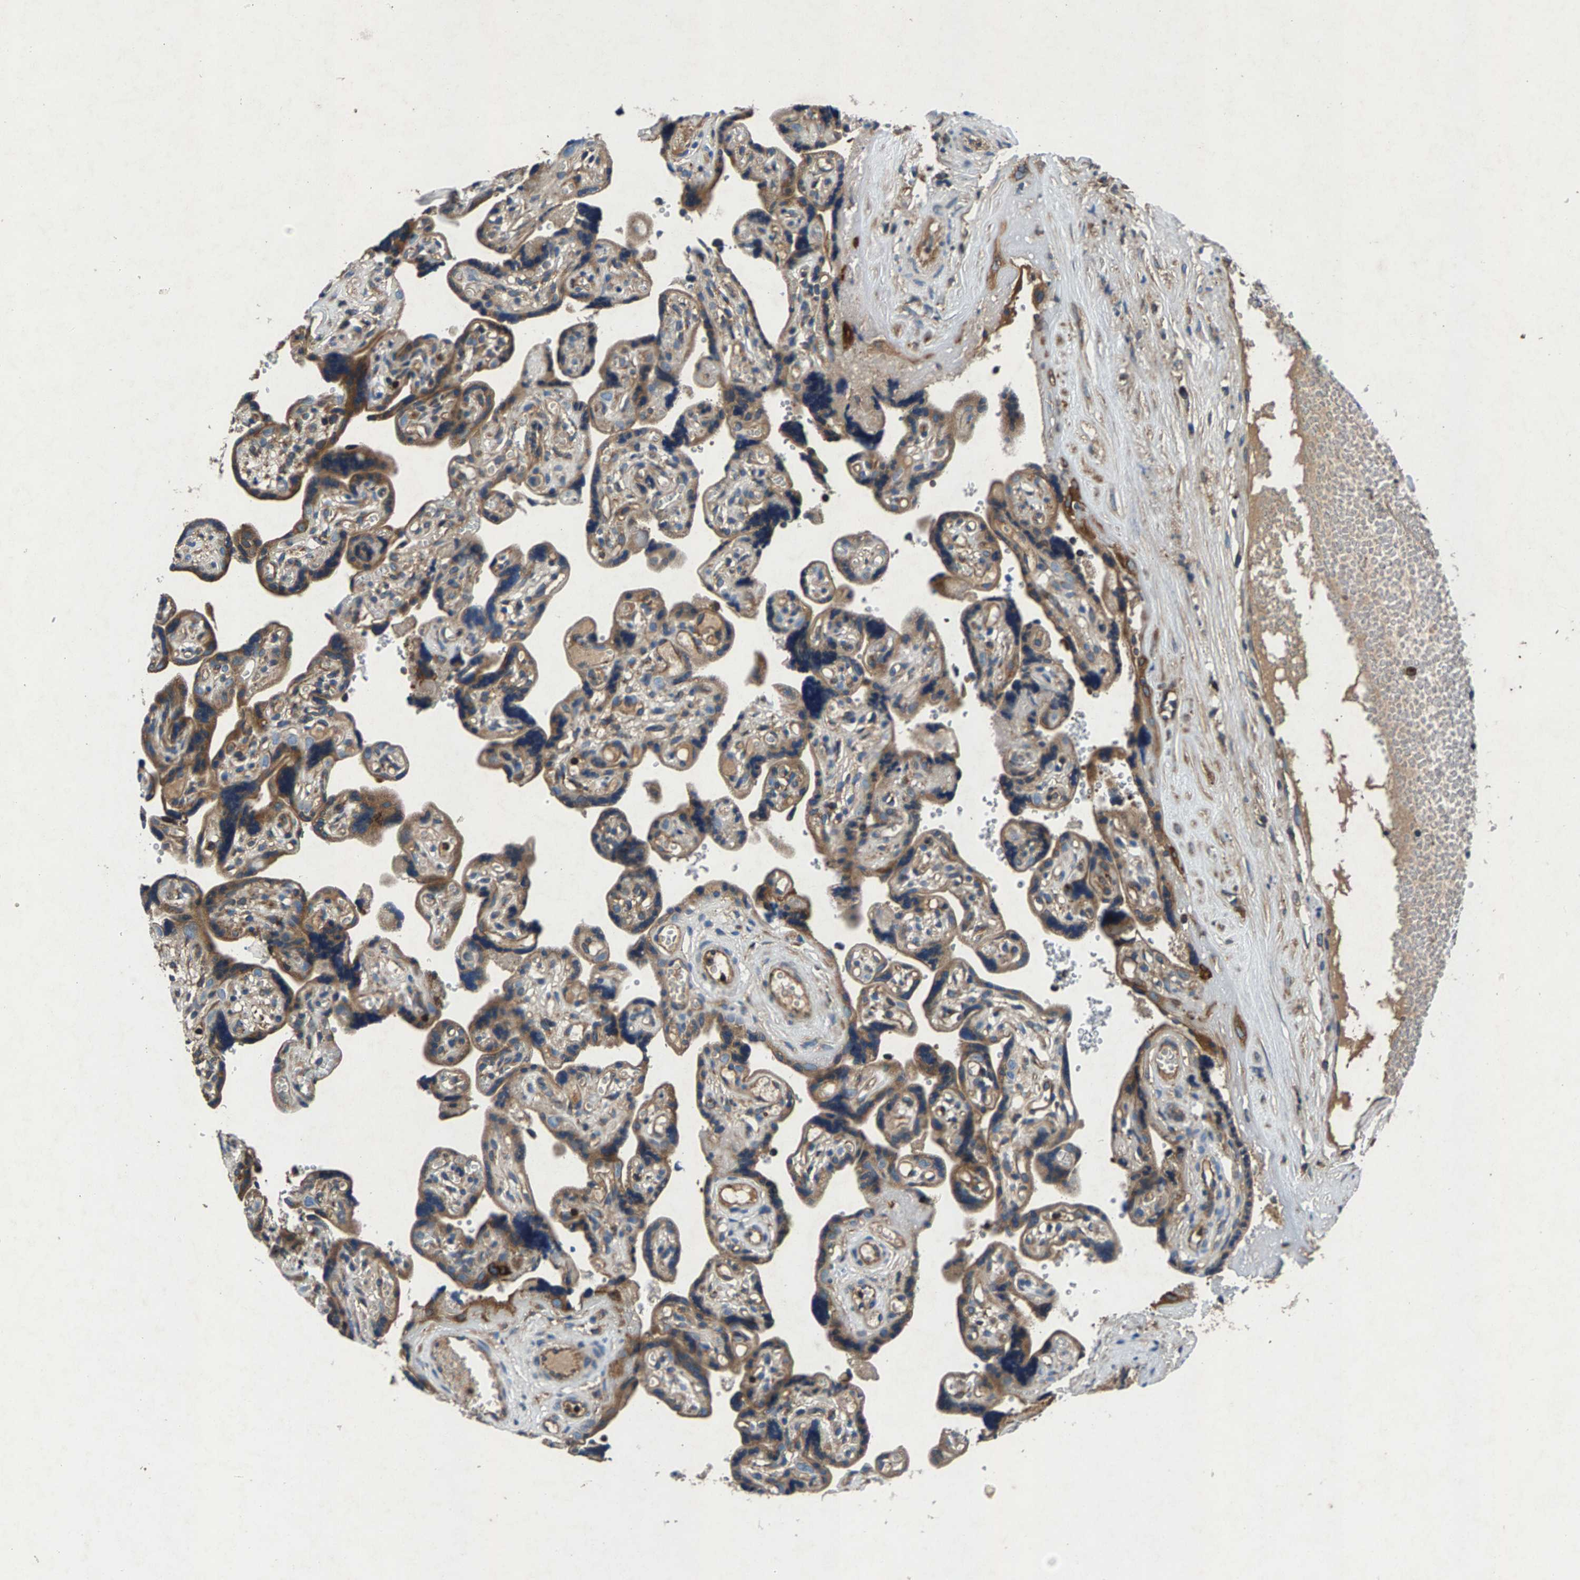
{"staining": {"intensity": "strong", "quantity": ">75%", "location": "cytoplasmic/membranous"}, "tissue": "placenta", "cell_type": "Decidual cells", "image_type": "normal", "snomed": [{"axis": "morphology", "description": "Normal tissue, NOS"}, {"axis": "topography", "description": "Placenta"}], "caption": "Protein analysis of normal placenta reveals strong cytoplasmic/membranous staining in about >75% of decidual cells.", "gene": "LPCAT1", "patient": {"sex": "female", "age": 30}}